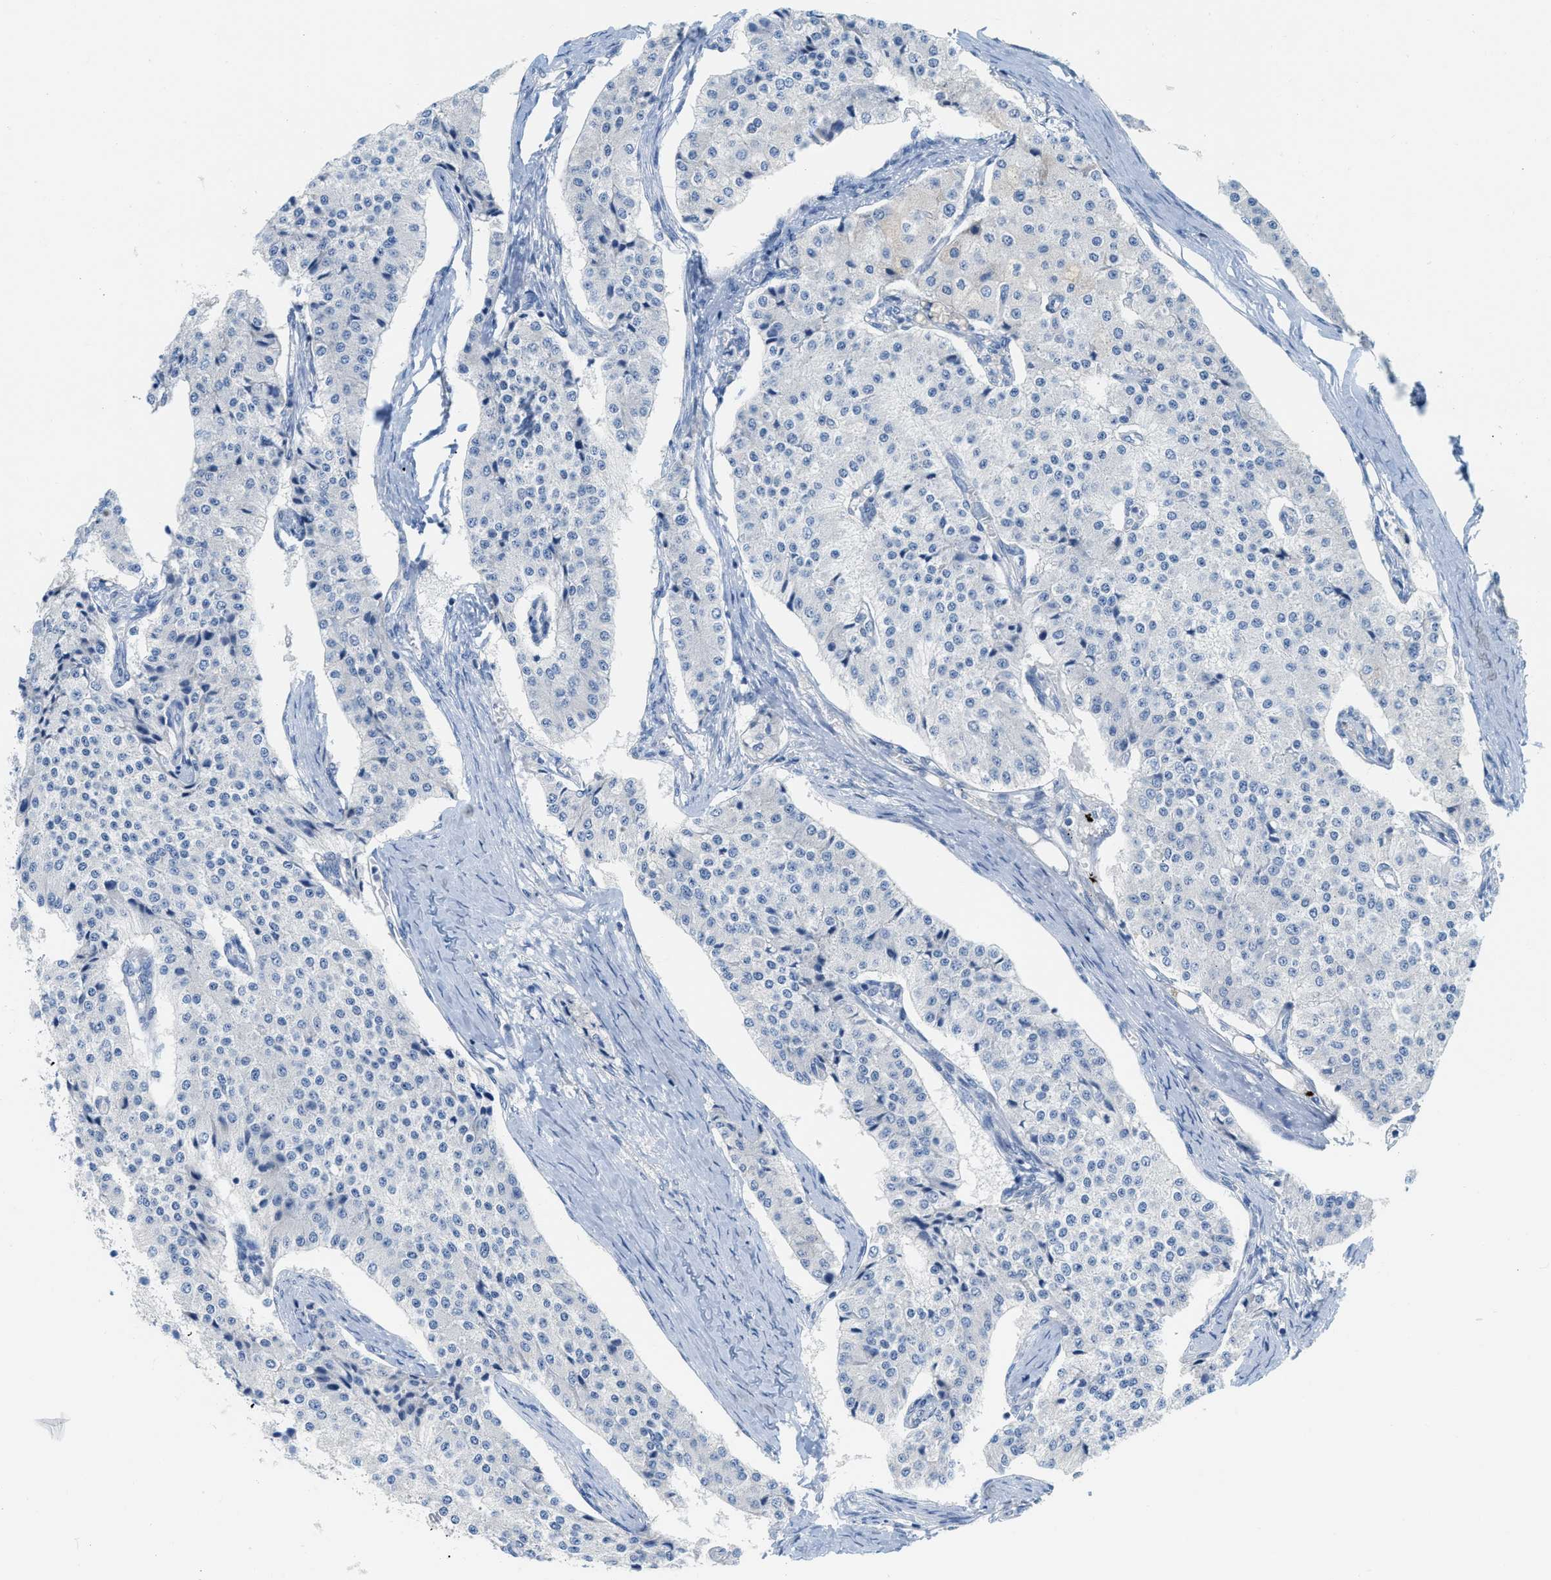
{"staining": {"intensity": "negative", "quantity": "none", "location": "none"}, "tissue": "carcinoid", "cell_type": "Tumor cells", "image_type": "cancer", "snomed": [{"axis": "morphology", "description": "Carcinoid, malignant, NOS"}, {"axis": "topography", "description": "Colon"}], "caption": "Tumor cells show no significant positivity in malignant carcinoid.", "gene": "PAPPA", "patient": {"sex": "female", "age": 52}}